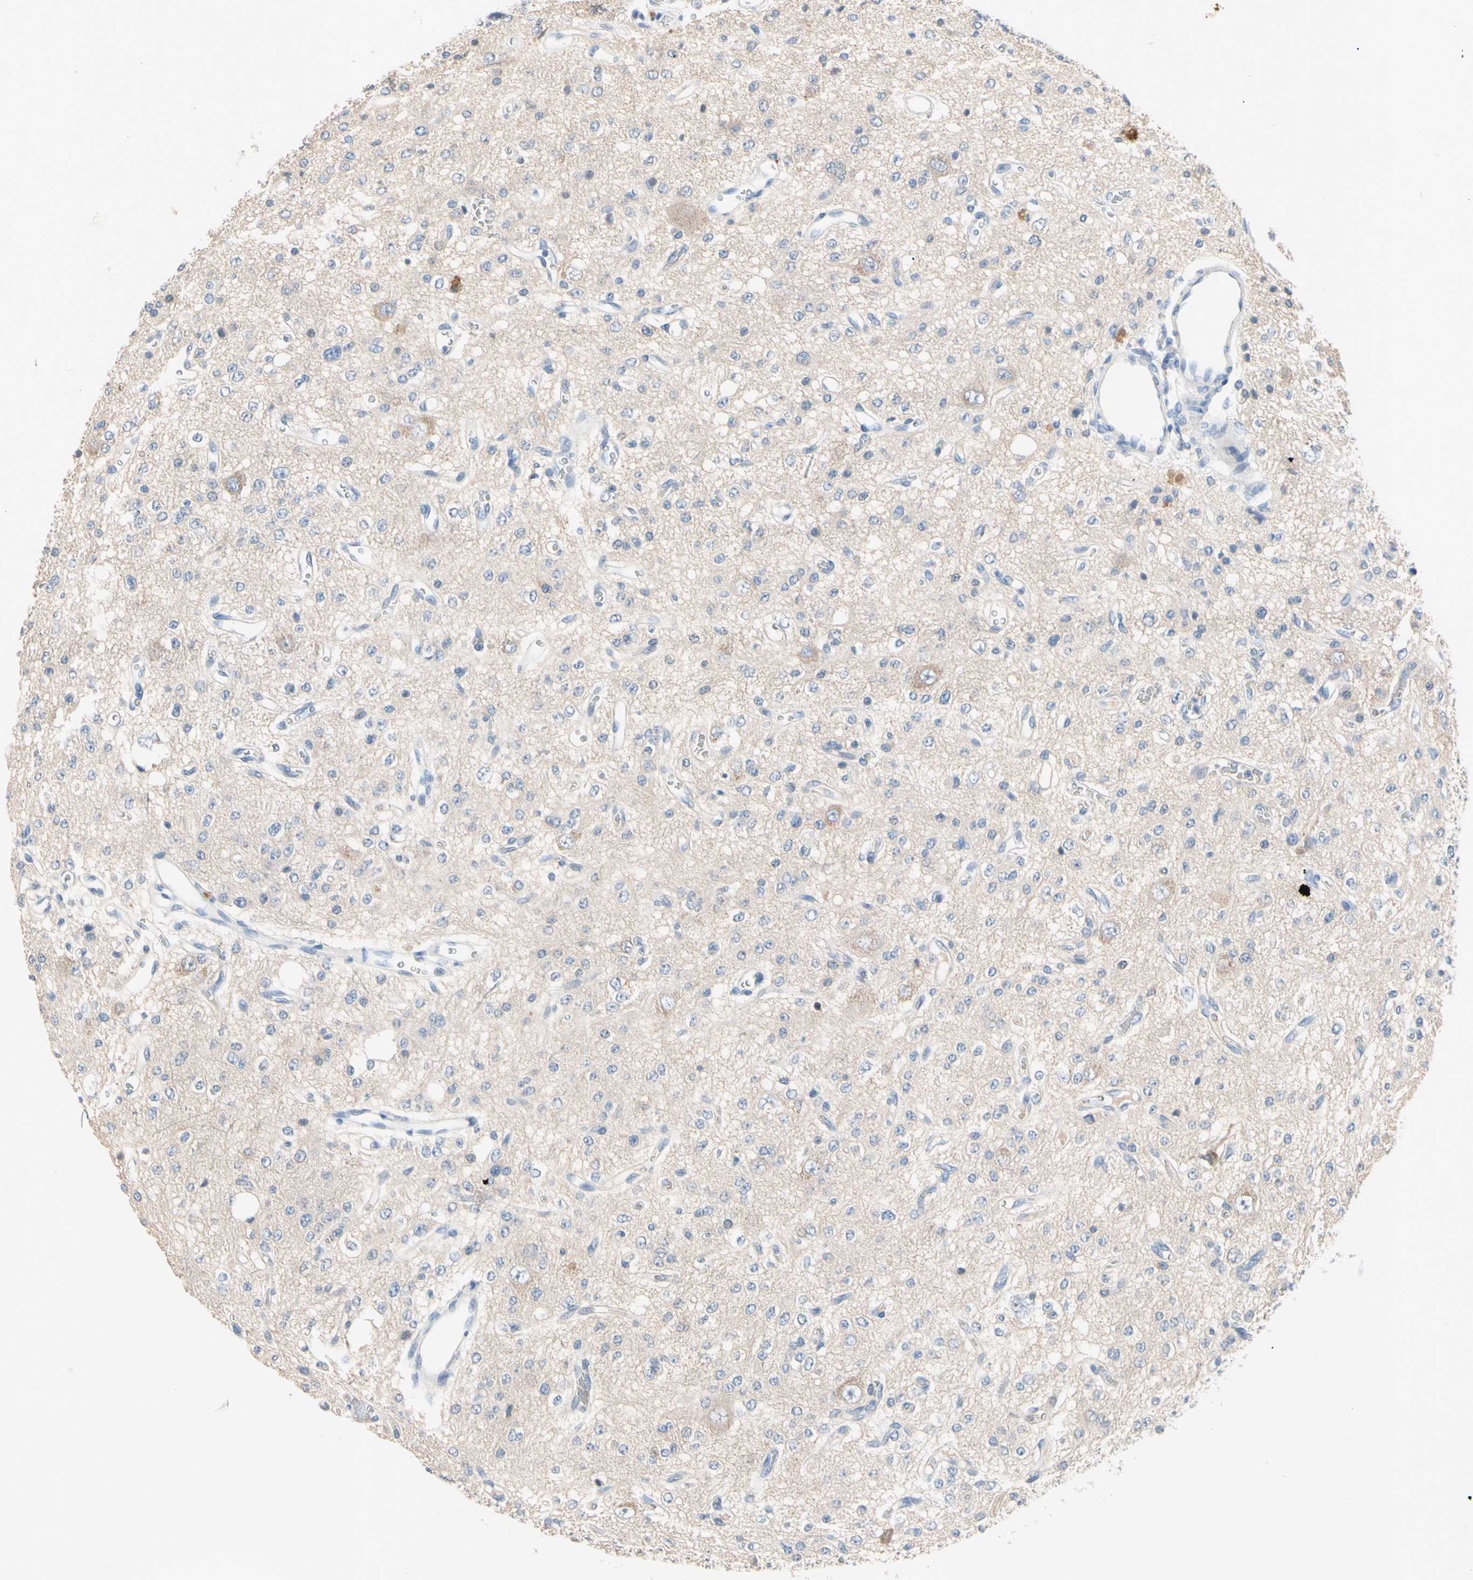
{"staining": {"intensity": "negative", "quantity": "none", "location": "none"}, "tissue": "glioma", "cell_type": "Tumor cells", "image_type": "cancer", "snomed": [{"axis": "morphology", "description": "Glioma, malignant, Low grade"}, {"axis": "topography", "description": "Brain"}], "caption": "The micrograph displays no staining of tumor cells in glioma. (Stains: DAB immunohistochemistry (IHC) with hematoxylin counter stain, Microscopy: brightfield microscopy at high magnification).", "gene": "MARK1", "patient": {"sex": "male", "age": 38}}